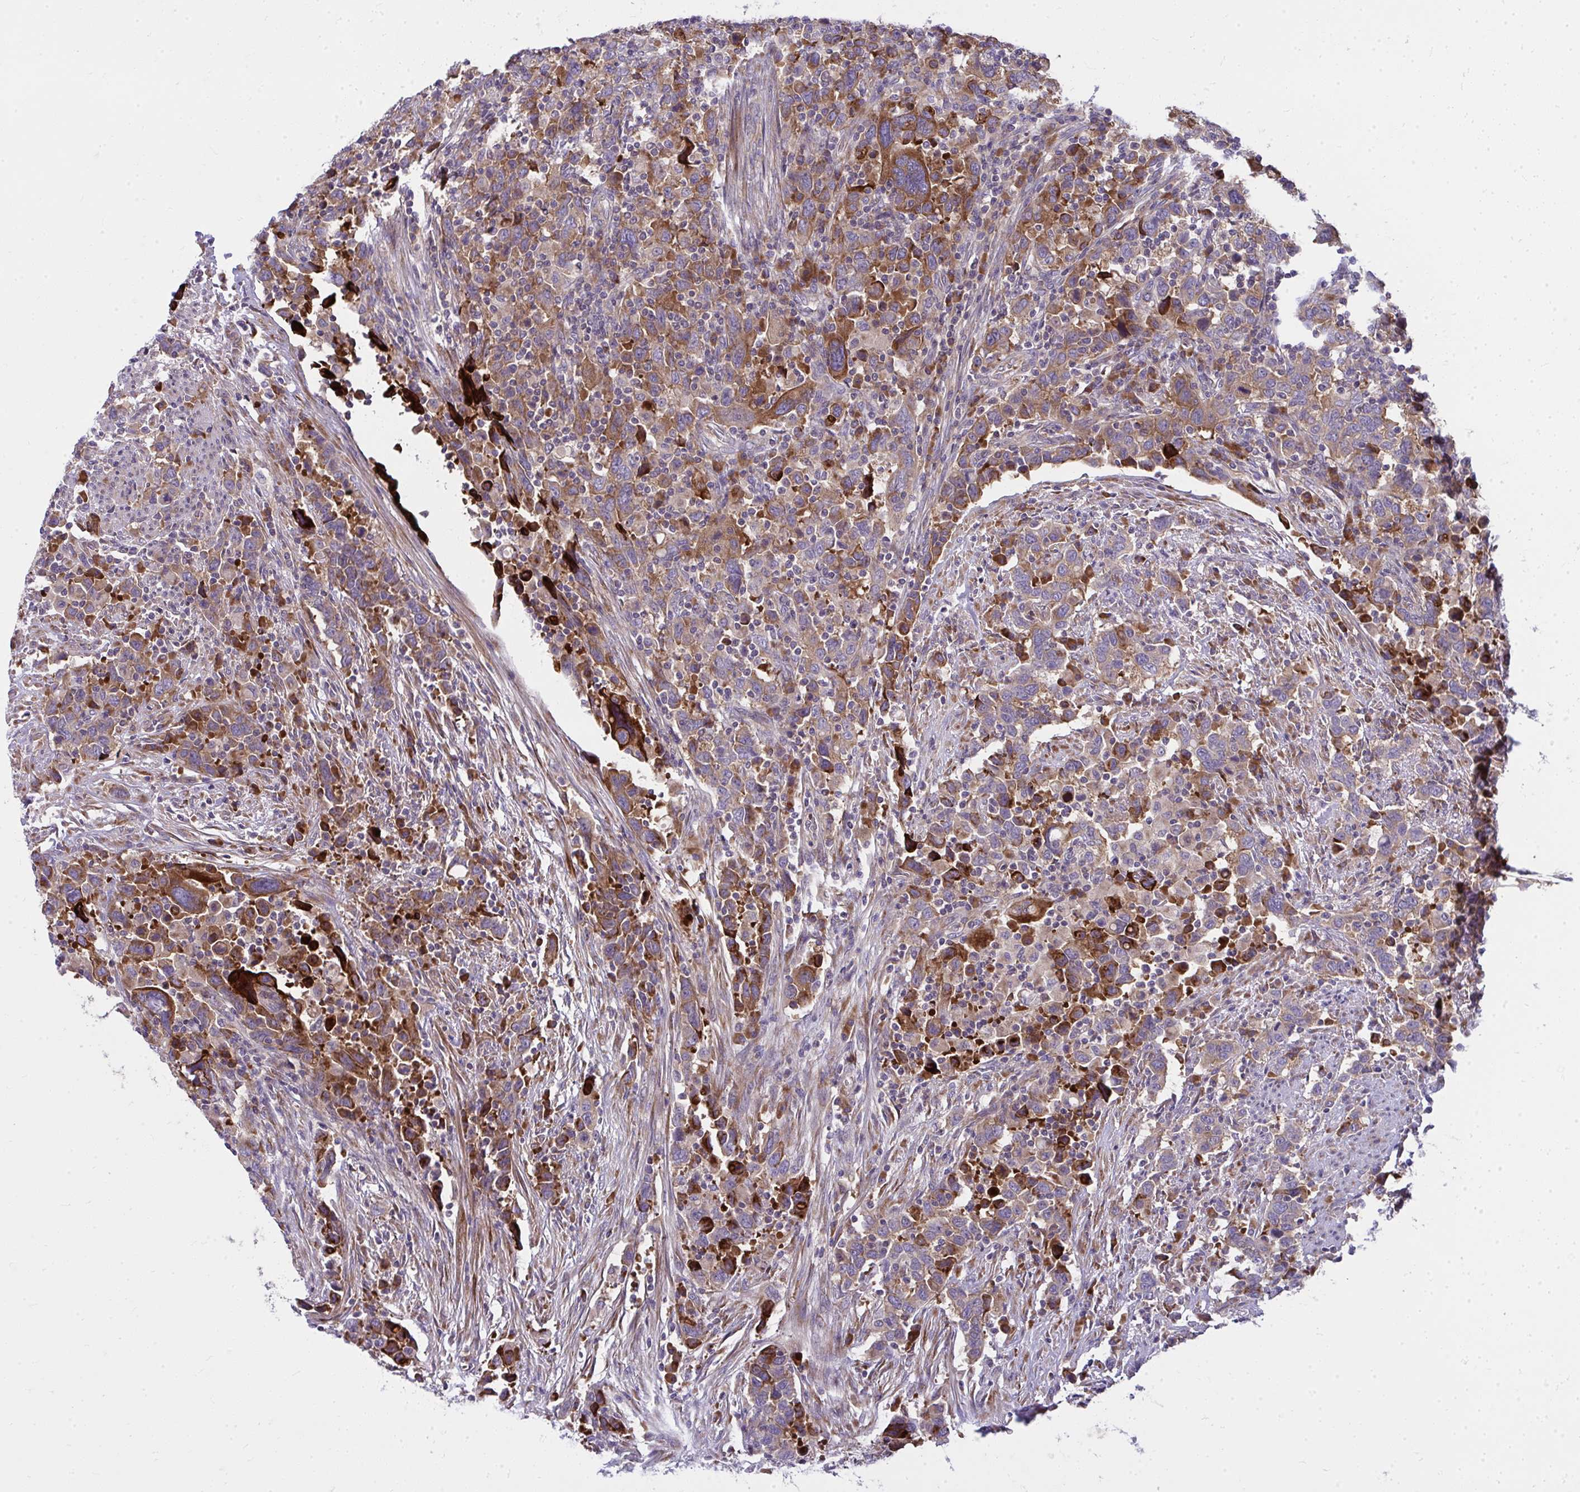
{"staining": {"intensity": "moderate", "quantity": ">75%", "location": "cytoplasmic/membranous"}, "tissue": "urothelial cancer", "cell_type": "Tumor cells", "image_type": "cancer", "snomed": [{"axis": "morphology", "description": "Urothelial carcinoma, High grade"}, {"axis": "topography", "description": "Urinary bladder"}], "caption": "IHC micrograph of neoplastic tissue: human urothelial cancer stained using immunohistochemistry (IHC) exhibits medium levels of moderate protein expression localized specifically in the cytoplasmic/membranous of tumor cells, appearing as a cytoplasmic/membranous brown color.", "gene": "GFPT2", "patient": {"sex": "male", "age": 61}}